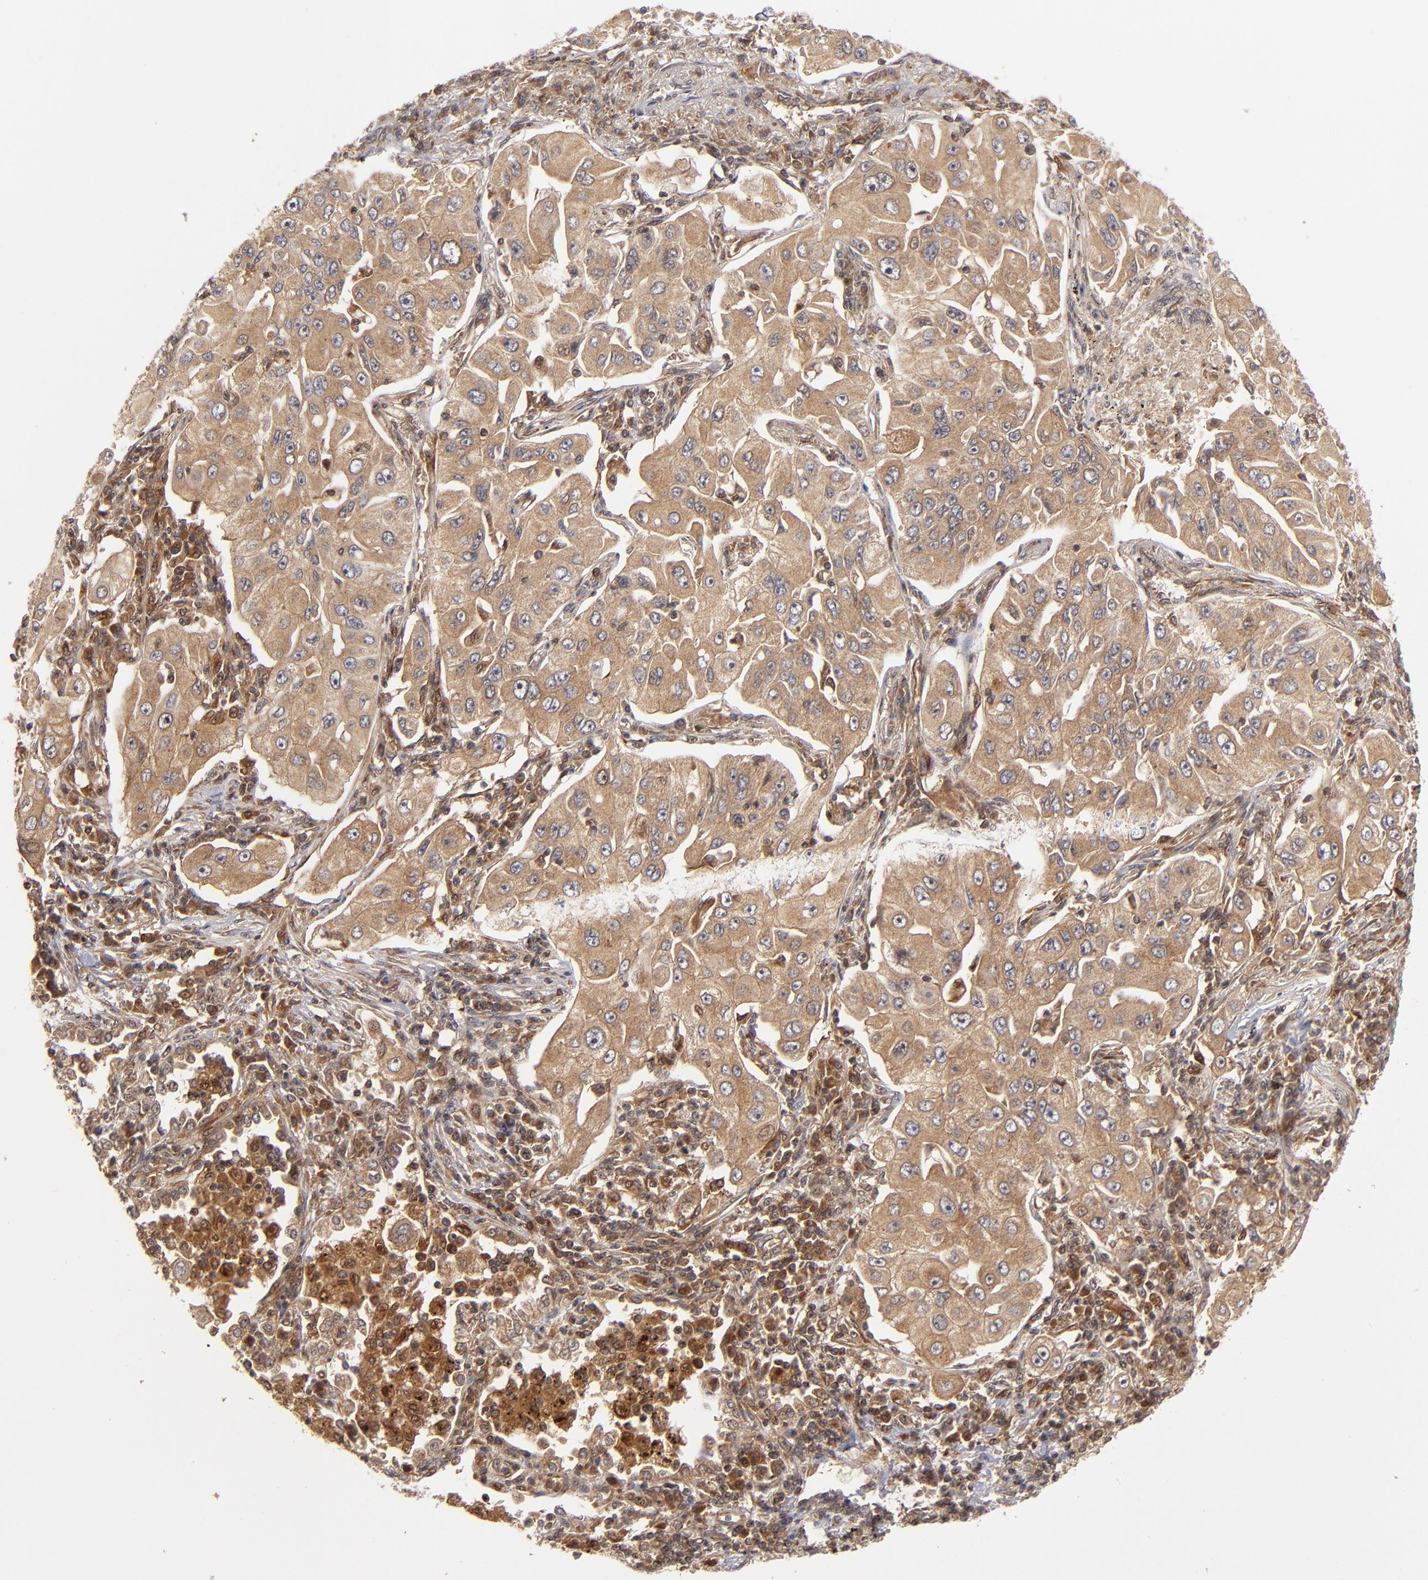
{"staining": {"intensity": "moderate", "quantity": ">75%", "location": "cytoplasmic/membranous"}, "tissue": "lung cancer", "cell_type": "Tumor cells", "image_type": "cancer", "snomed": [{"axis": "morphology", "description": "Adenocarcinoma, NOS"}, {"axis": "topography", "description": "Lung"}], "caption": "Tumor cells show medium levels of moderate cytoplasmic/membranous staining in about >75% of cells in lung cancer. (DAB (3,3'-diaminobenzidine) IHC, brown staining for protein, blue staining for nuclei).", "gene": "BDKRB1", "patient": {"sex": "male", "age": 84}}